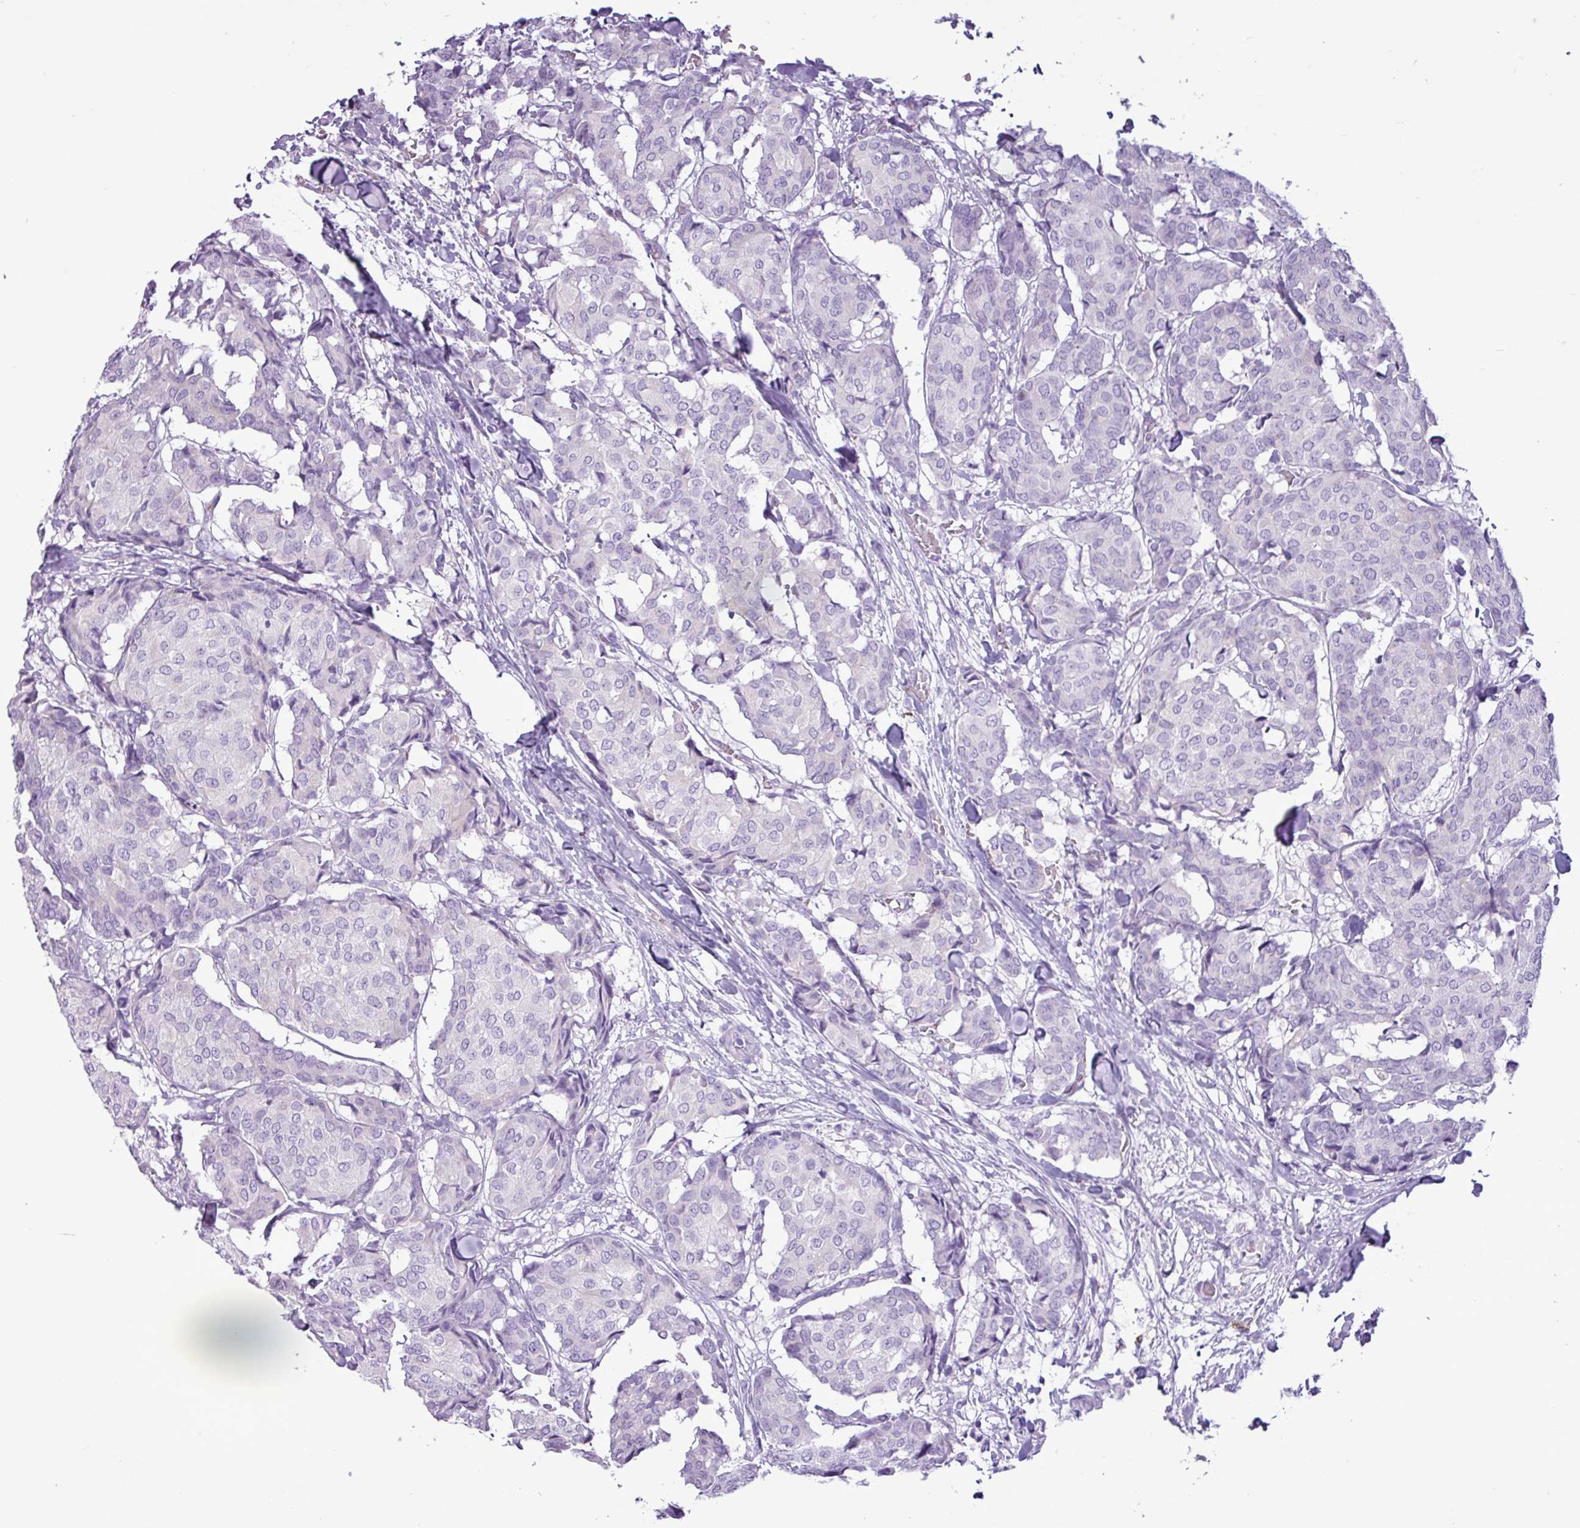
{"staining": {"intensity": "negative", "quantity": "none", "location": "none"}, "tissue": "breast cancer", "cell_type": "Tumor cells", "image_type": "cancer", "snomed": [{"axis": "morphology", "description": "Duct carcinoma"}, {"axis": "topography", "description": "Breast"}], "caption": "This is a photomicrograph of immunohistochemistry staining of breast intraductal carcinoma, which shows no expression in tumor cells.", "gene": "TMEM200C", "patient": {"sex": "female", "age": 75}}